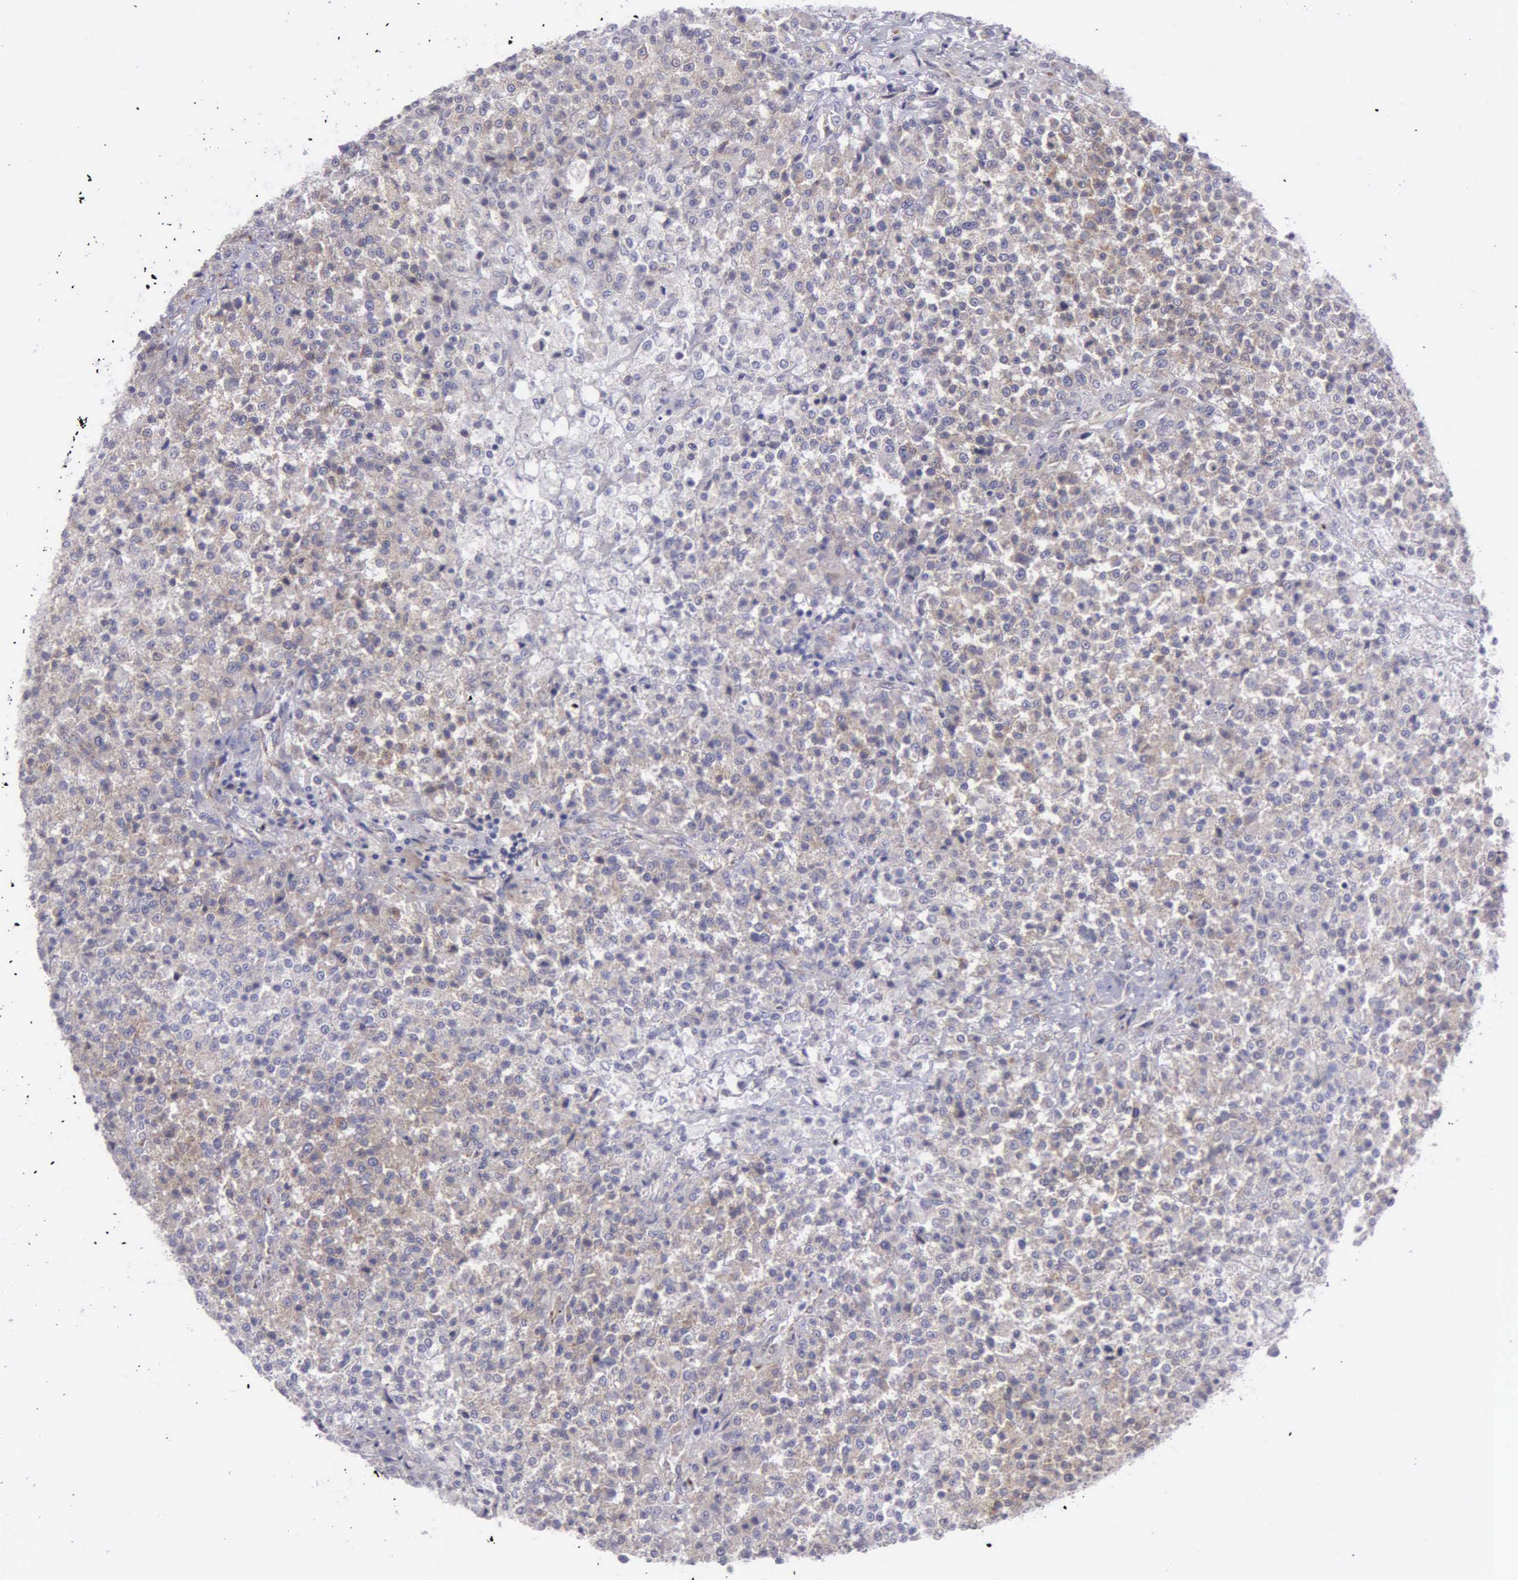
{"staining": {"intensity": "weak", "quantity": "25%-75%", "location": "cytoplasmic/membranous"}, "tissue": "testis cancer", "cell_type": "Tumor cells", "image_type": "cancer", "snomed": [{"axis": "morphology", "description": "Seminoma, NOS"}, {"axis": "topography", "description": "Testis"}], "caption": "An image of human testis seminoma stained for a protein demonstrates weak cytoplasmic/membranous brown staining in tumor cells.", "gene": "SYNJ2BP", "patient": {"sex": "male", "age": 59}}